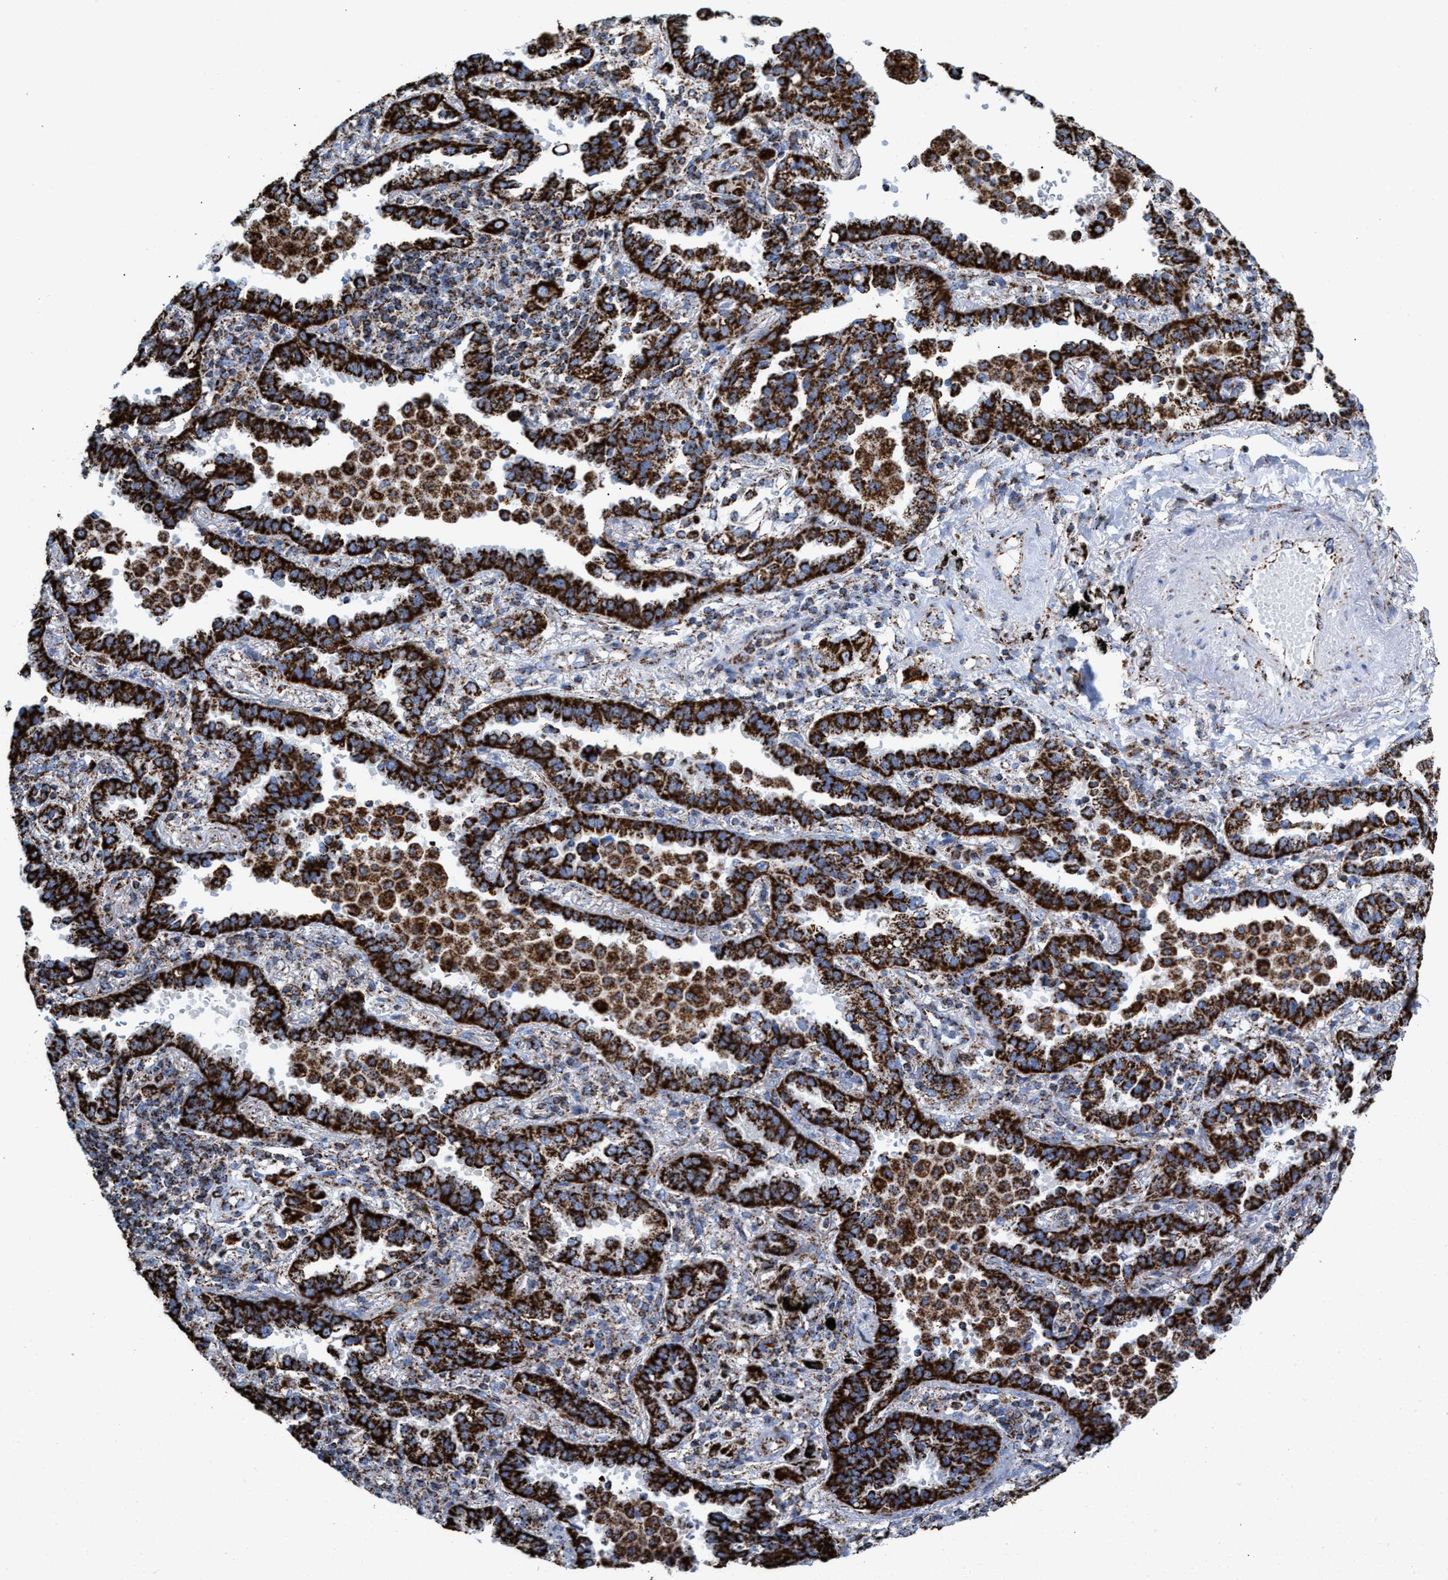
{"staining": {"intensity": "strong", "quantity": ">75%", "location": "cytoplasmic/membranous"}, "tissue": "lung cancer", "cell_type": "Tumor cells", "image_type": "cancer", "snomed": [{"axis": "morphology", "description": "Normal tissue, NOS"}, {"axis": "morphology", "description": "Adenocarcinoma, NOS"}, {"axis": "topography", "description": "Lung"}], "caption": "Tumor cells display strong cytoplasmic/membranous positivity in approximately >75% of cells in lung cancer.", "gene": "ECHS1", "patient": {"sex": "male", "age": 59}}